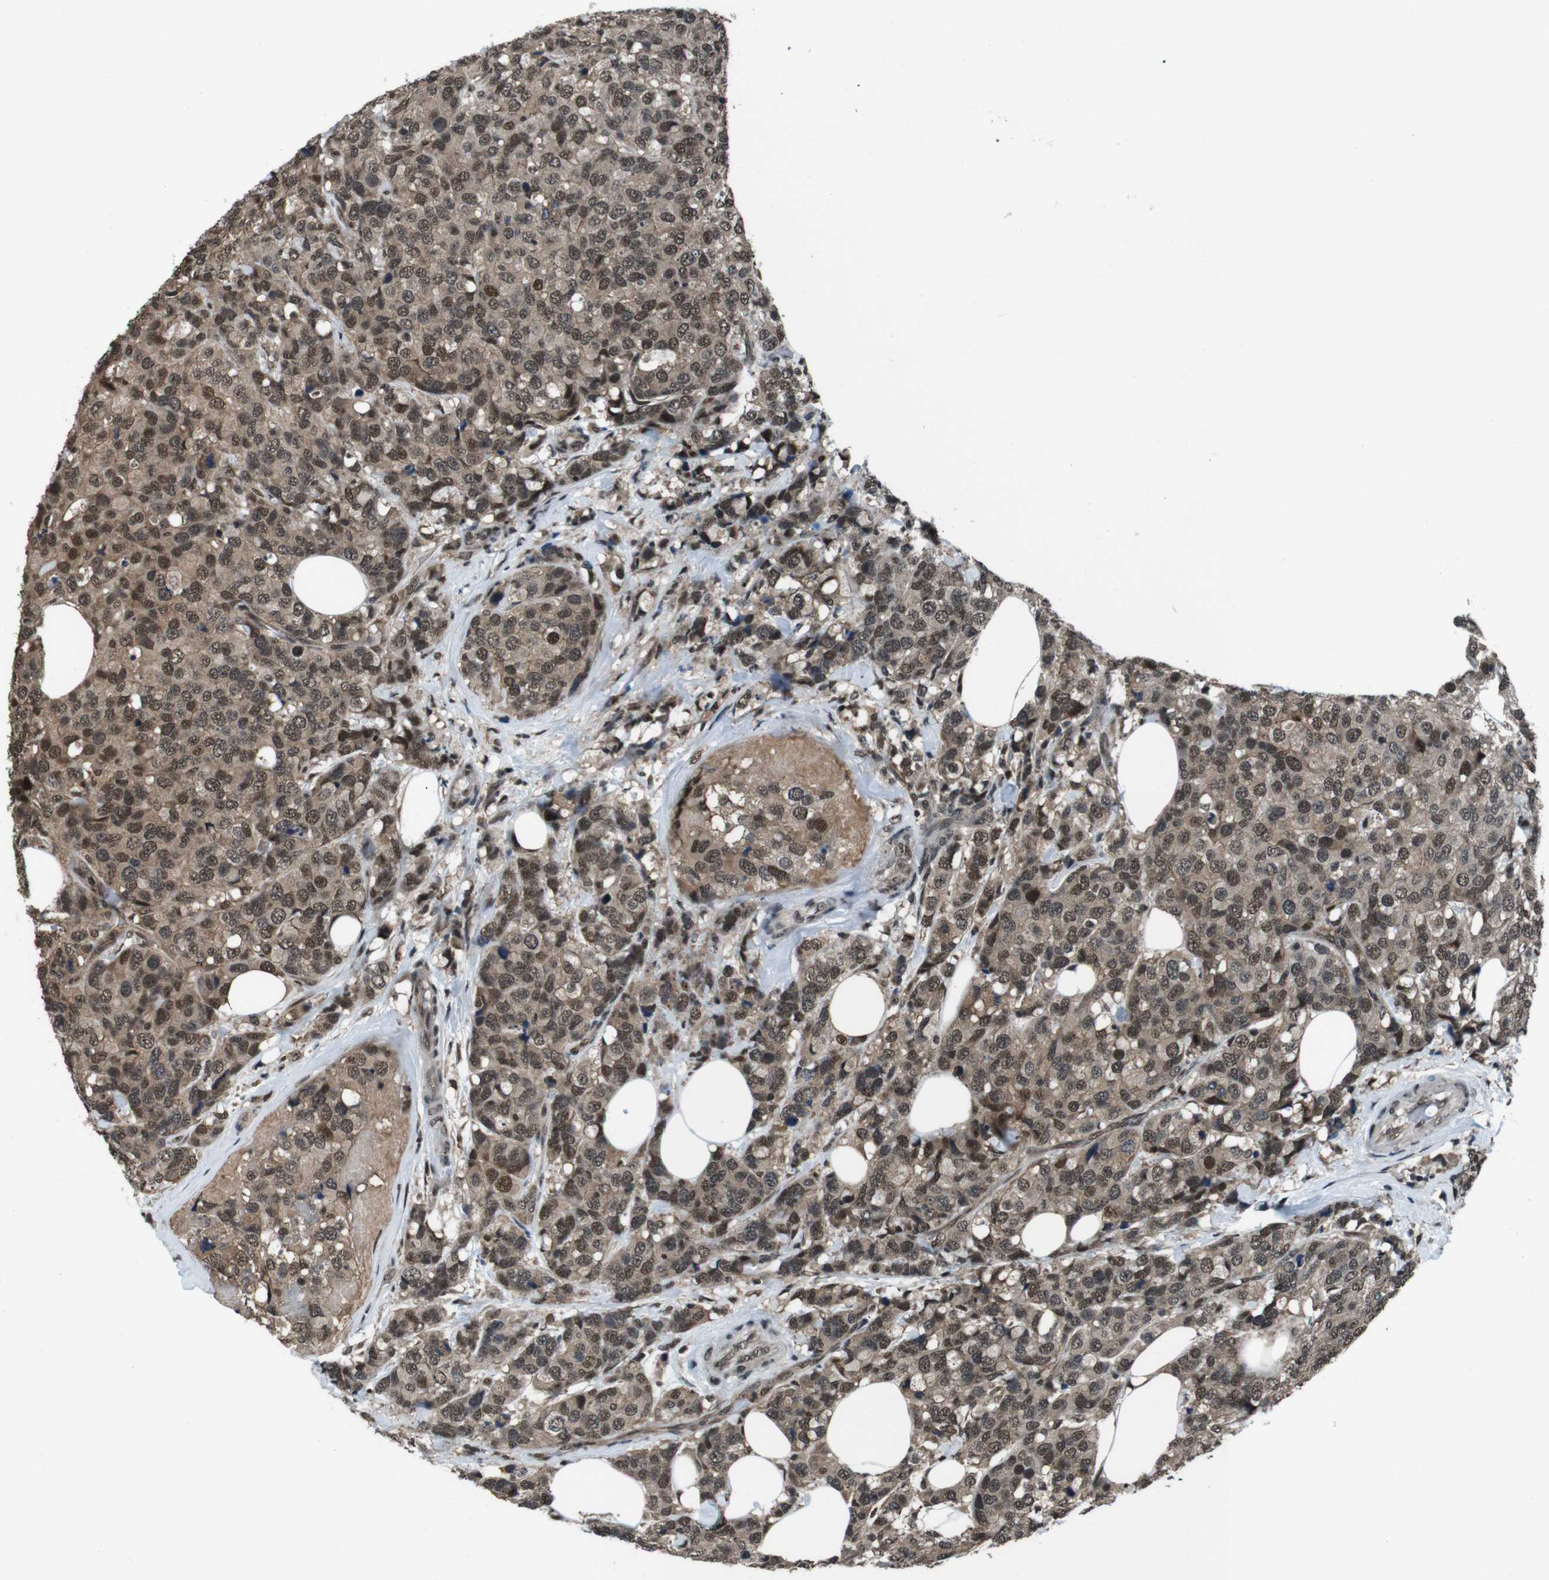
{"staining": {"intensity": "moderate", "quantity": ">75%", "location": "cytoplasmic/membranous,nuclear"}, "tissue": "breast cancer", "cell_type": "Tumor cells", "image_type": "cancer", "snomed": [{"axis": "morphology", "description": "Lobular carcinoma"}, {"axis": "topography", "description": "Breast"}], "caption": "Tumor cells exhibit moderate cytoplasmic/membranous and nuclear staining in about >75% of cells in breast lobular carcinoma. (brown staining indicates protein expression, while blue staining denotes nuclei).", "gene": "NR4A2", "patient": {"sex": "female", "age": 59}}